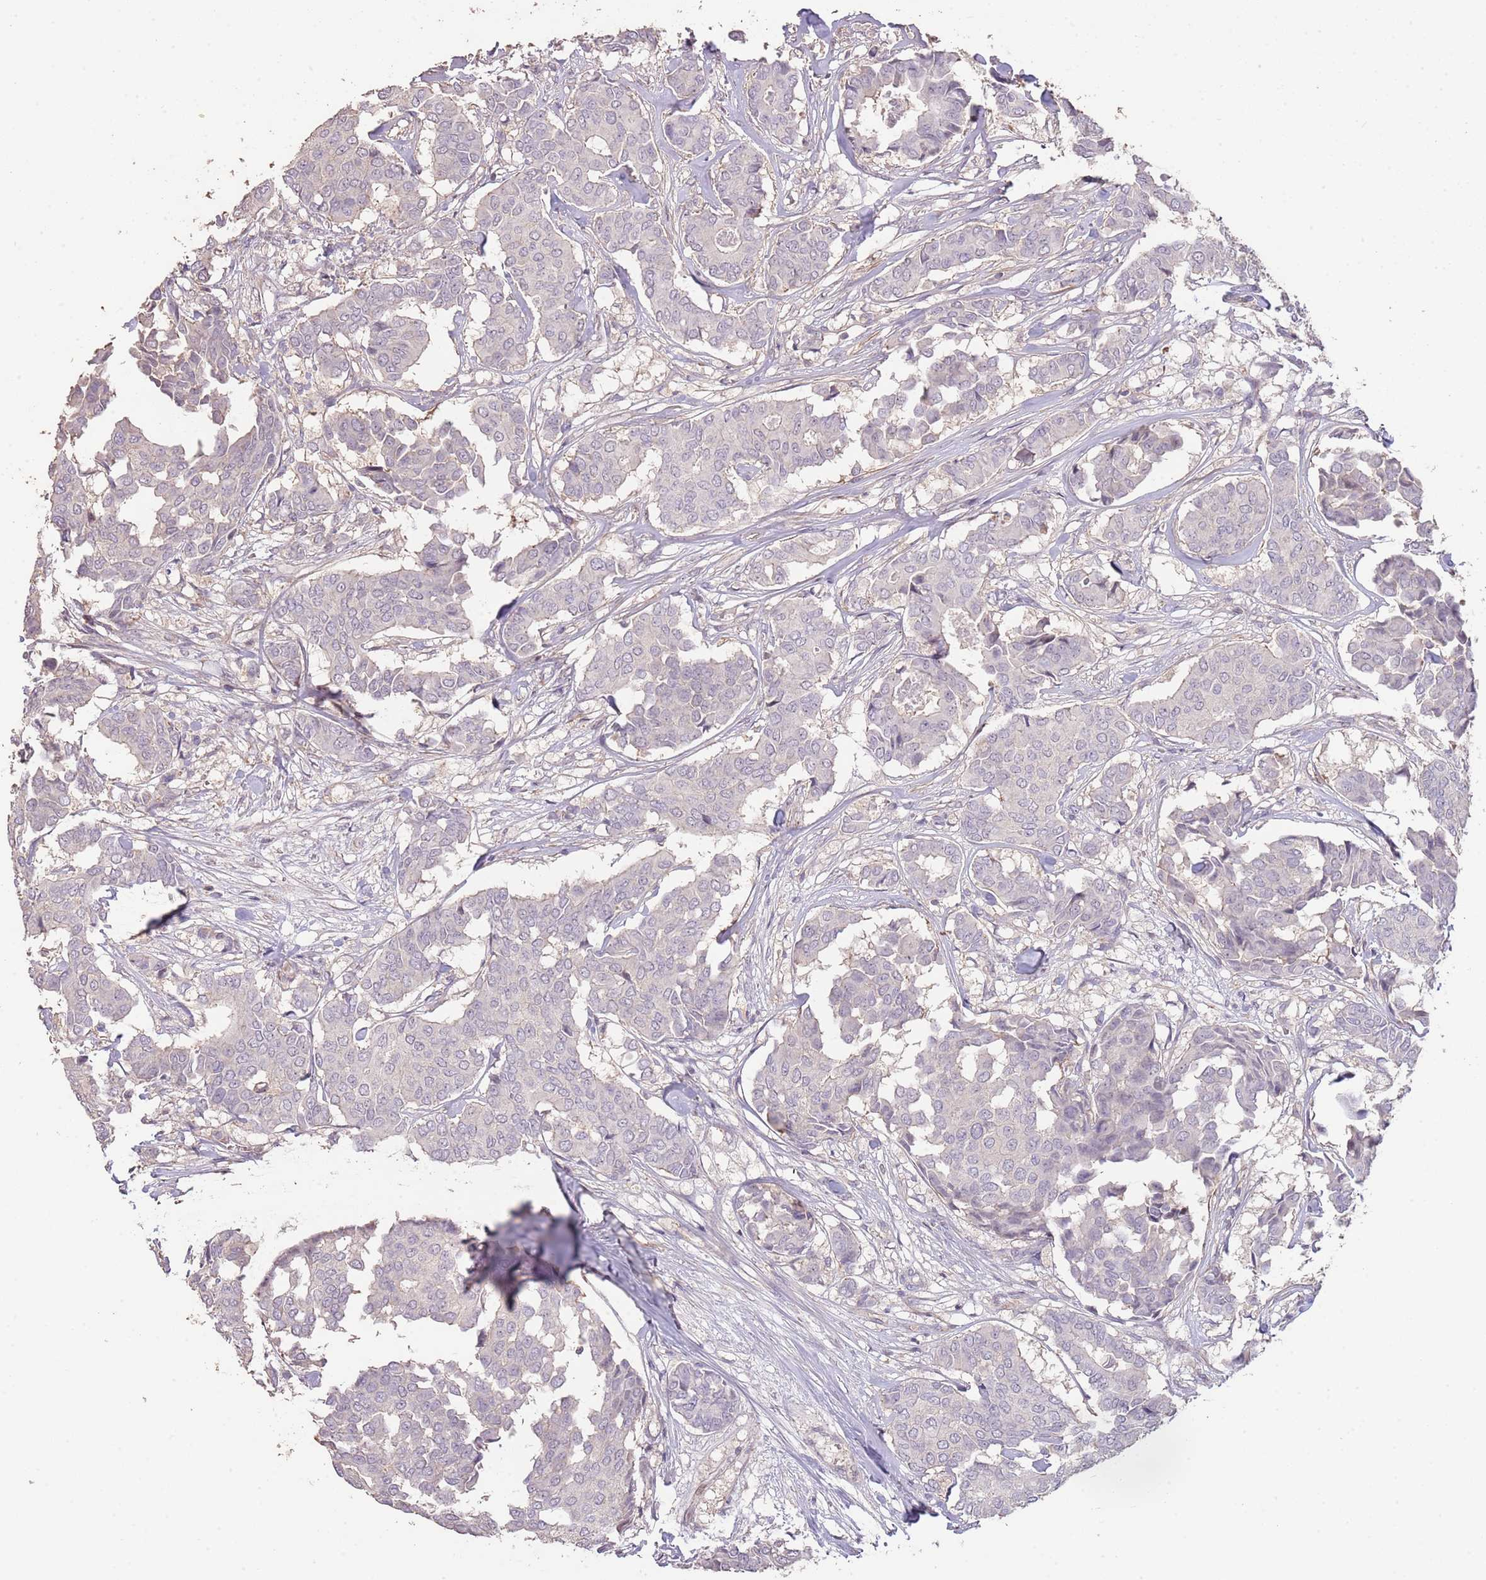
{"staining": {"intensity": "negative", "quantity": "none", "location": "none"}, "tissue": "breast cancer", "cell_type": "Tumor cells", "image_type": "cancer", "snomed": [{"axis": "morphology", "description": "Duct carcinoma"}, {"axis": "topography", "description": "Breast"}], "caption": "DAB immunohistochemical staining of breast cancer (intraductal carcinoma) exhibits no significant expression in tumor cells.", "gene": "ADTRP", "patient": {"sex": "female", "age": 75}}